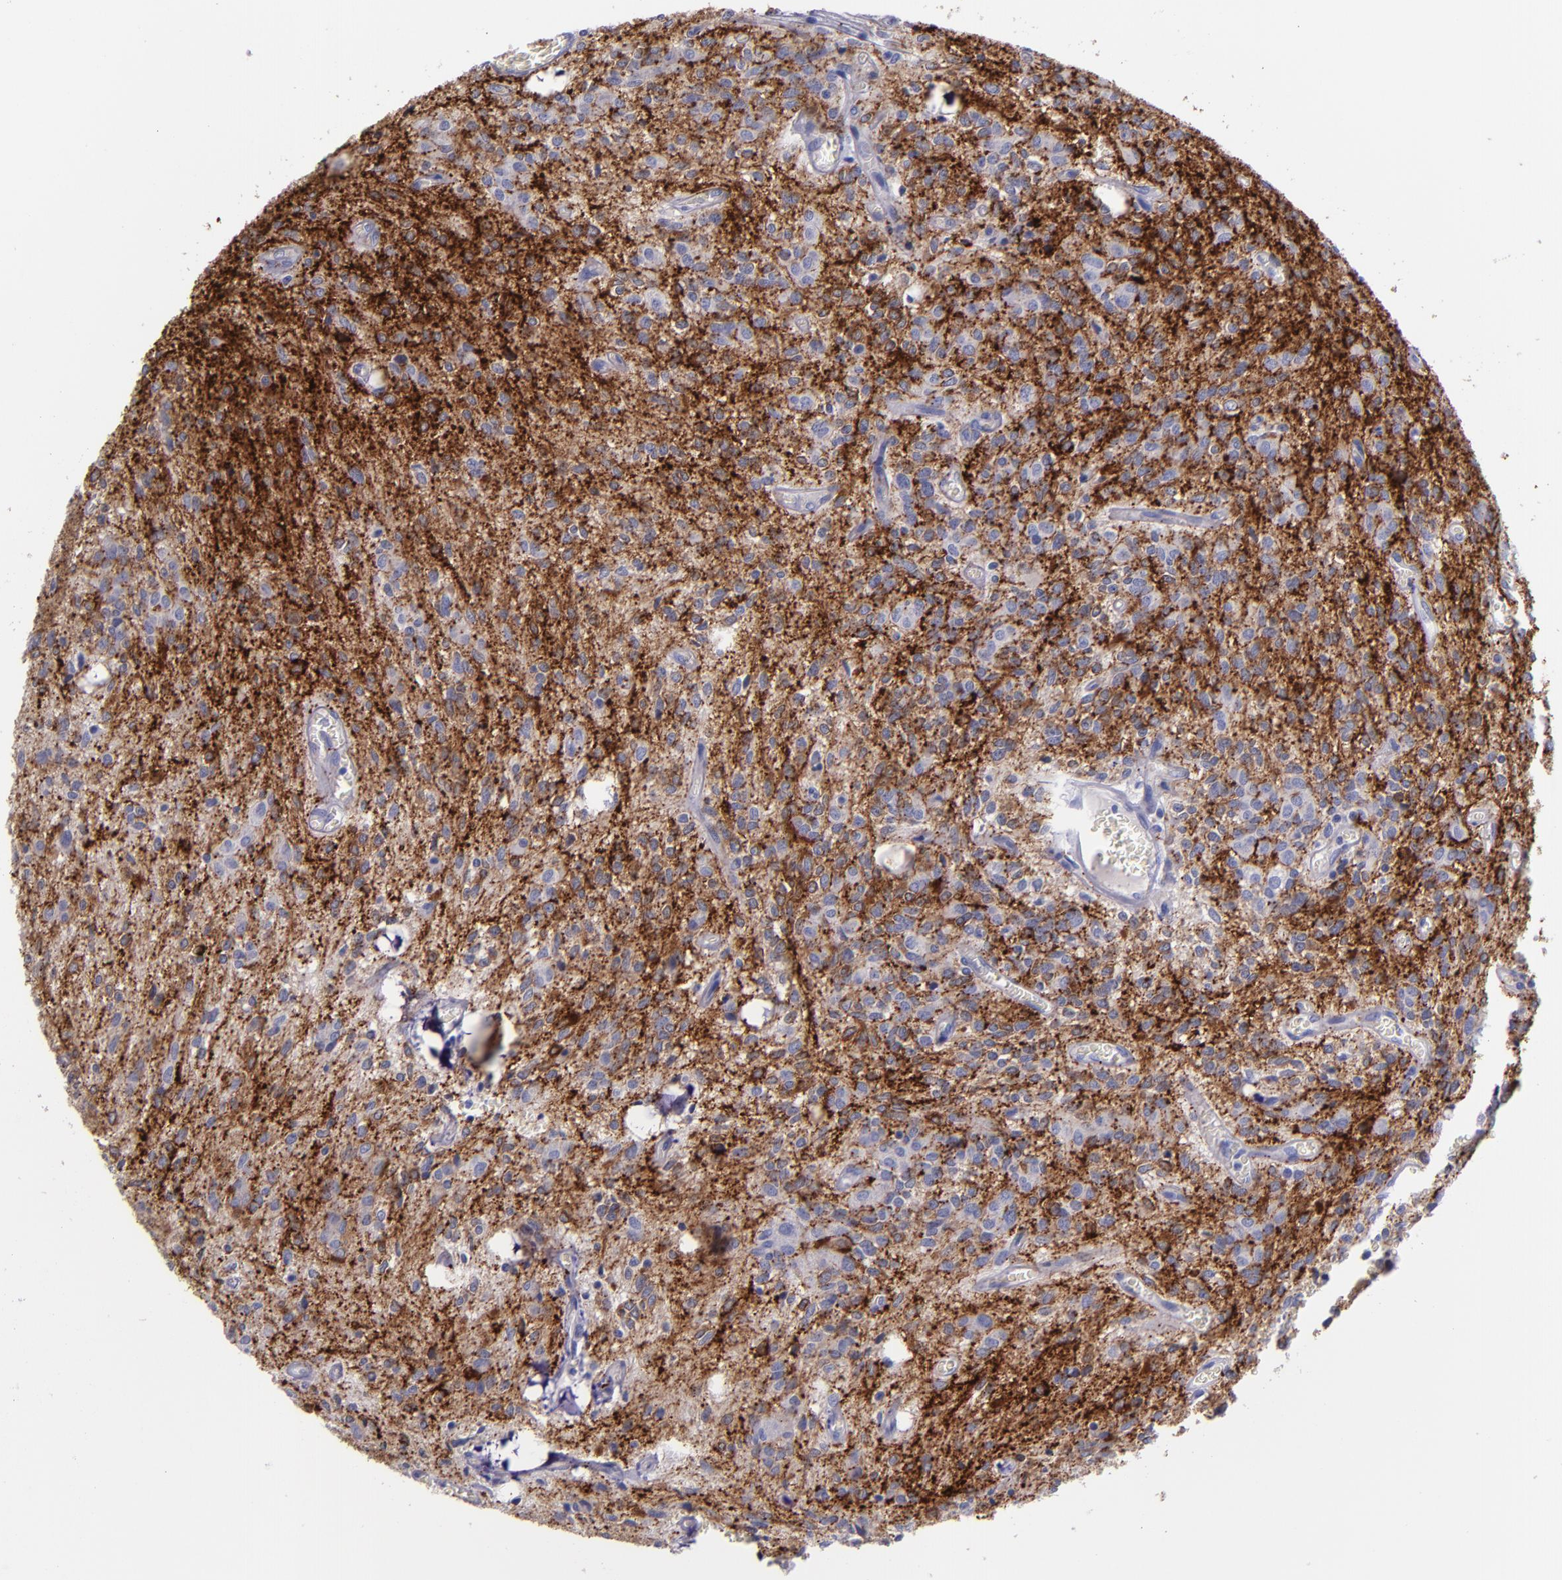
{"staining": {"intensity": "strong", "quantity": ">75%", "location": "cytoplasmic/membranous"}, "tissue": "glioma", "cell_type": "Tumor cells", "image_type": "cancer", "snomed": [{"axis": "morphology", "description": "Glioma, malignant, Low grade"}, {"axis": "topography", "description": "Brain"}], "caption": "IHC of human glioma displays high levels of strong cytoplasmic/membranous staining in about >75% of tumor cells.", "gene": "SV2A", "patient": {"sex": "female", "age": 15}}